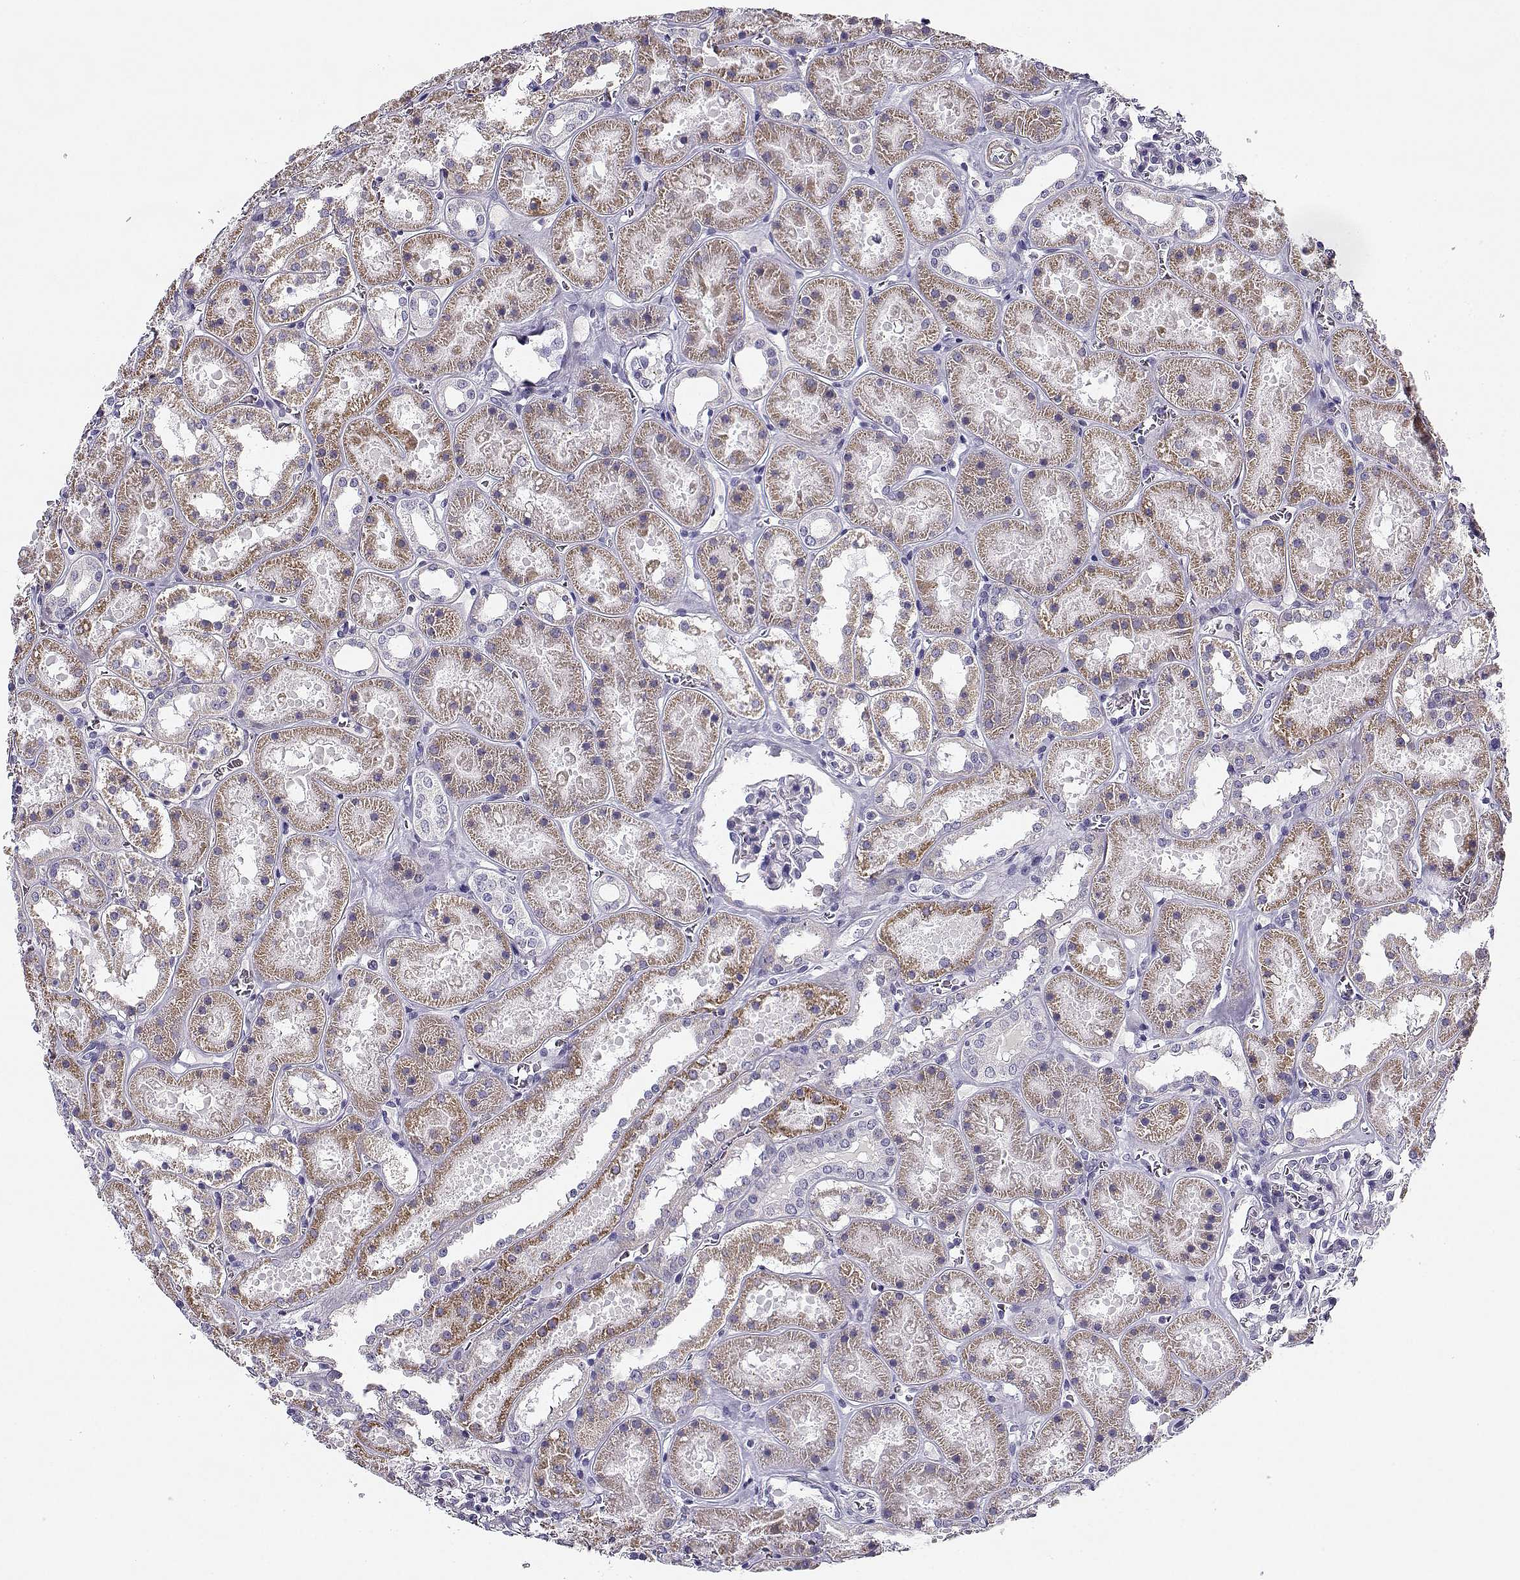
{"staining": {"intensity": "negative", "quantity": "none", "location": "none"}, "tissue": "kidney", "cell_type": "Cells in glomeruli", "image_type": "normal", "snomed": [{"axis": "morphology", "description": "Normal tissue, NOS"}, {"axis": "topography", "description": "Kidney"}], "caption": "Normal kidney was stained to show a protein in brown. There is no significant positivity in cells in glomeruli.", "gene": "CREB3L3", "patient": {"sex": "female", "age": 41}}